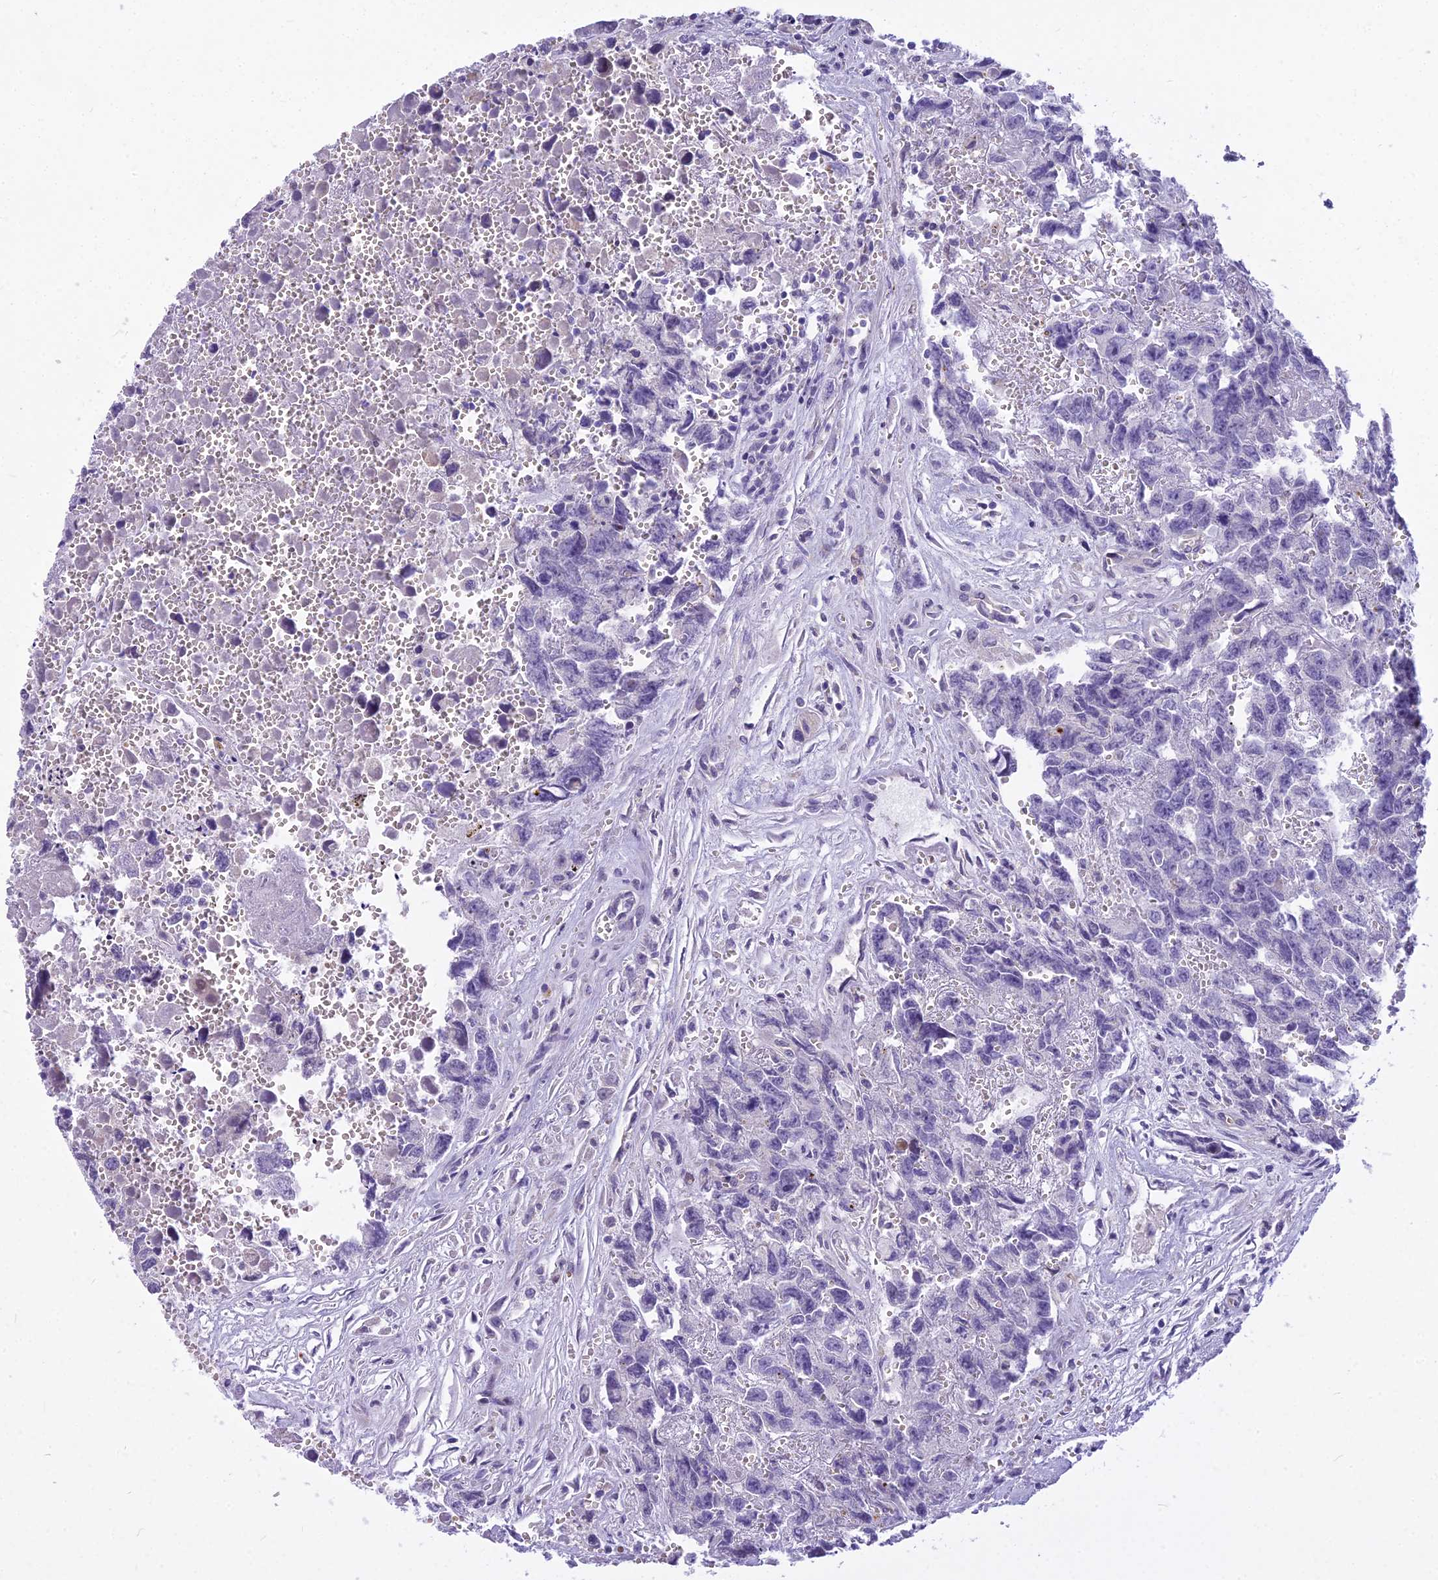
{"staining": {"intensity": "negative", "quantity": "none", "location": "none"}, "tissue": "testis cancer", "cell_type": "Tumor cells", "image_type": "cancer", "snomed": [{"axis": "morphology", "description": "Carcinoma, Embryonal, NOS"}, {"axis": "topography", "description": "Testis"}], "caption": "Tumor cells are negative for protein expression in human testis cancer. (Immunohistochemistry (ihc), brightfield microscopy, high magnification).", "gene": "PCDHB14", "patient": {"sex": "male", "age": 31}}